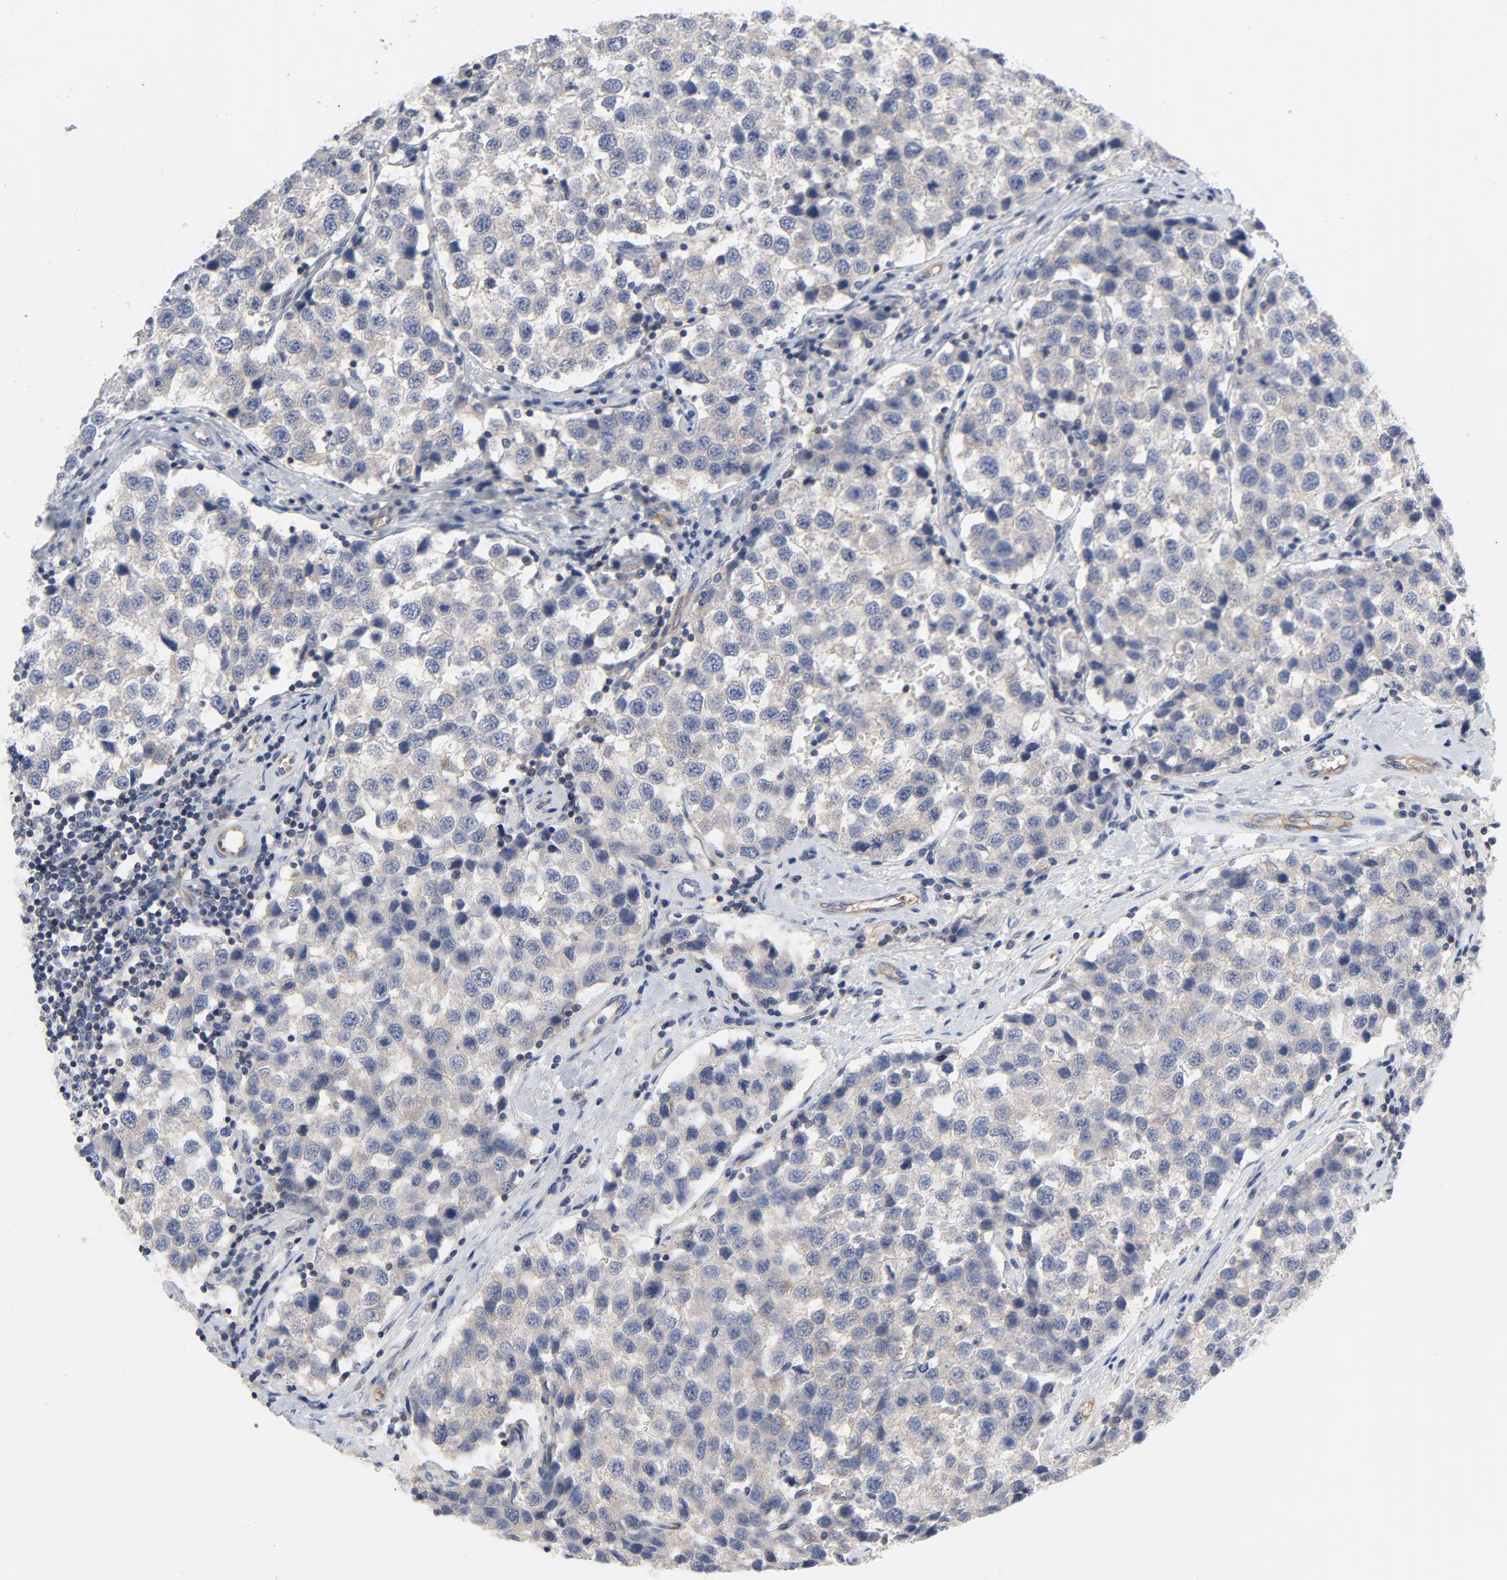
{"staining": {"intensity": "weak", "quantity": "25%-75%", "location": "cytoplasmic/membranous"}, "tissue": "testis cancer", "cell_type": "Tumor cells", "image_type": "cancer", "snomed": [{"axis": "morphology", "description": "Seminoma, NOS"}, {"axis": "topography", "description": "Testis"}], "caption": "An image of human testis seminoma stained for a protein displays weak cytoplasmic/membranous brown staining in tumor cells.", "gene": "DYNLT3", "patient": {"sex": "male", "age": 39}}